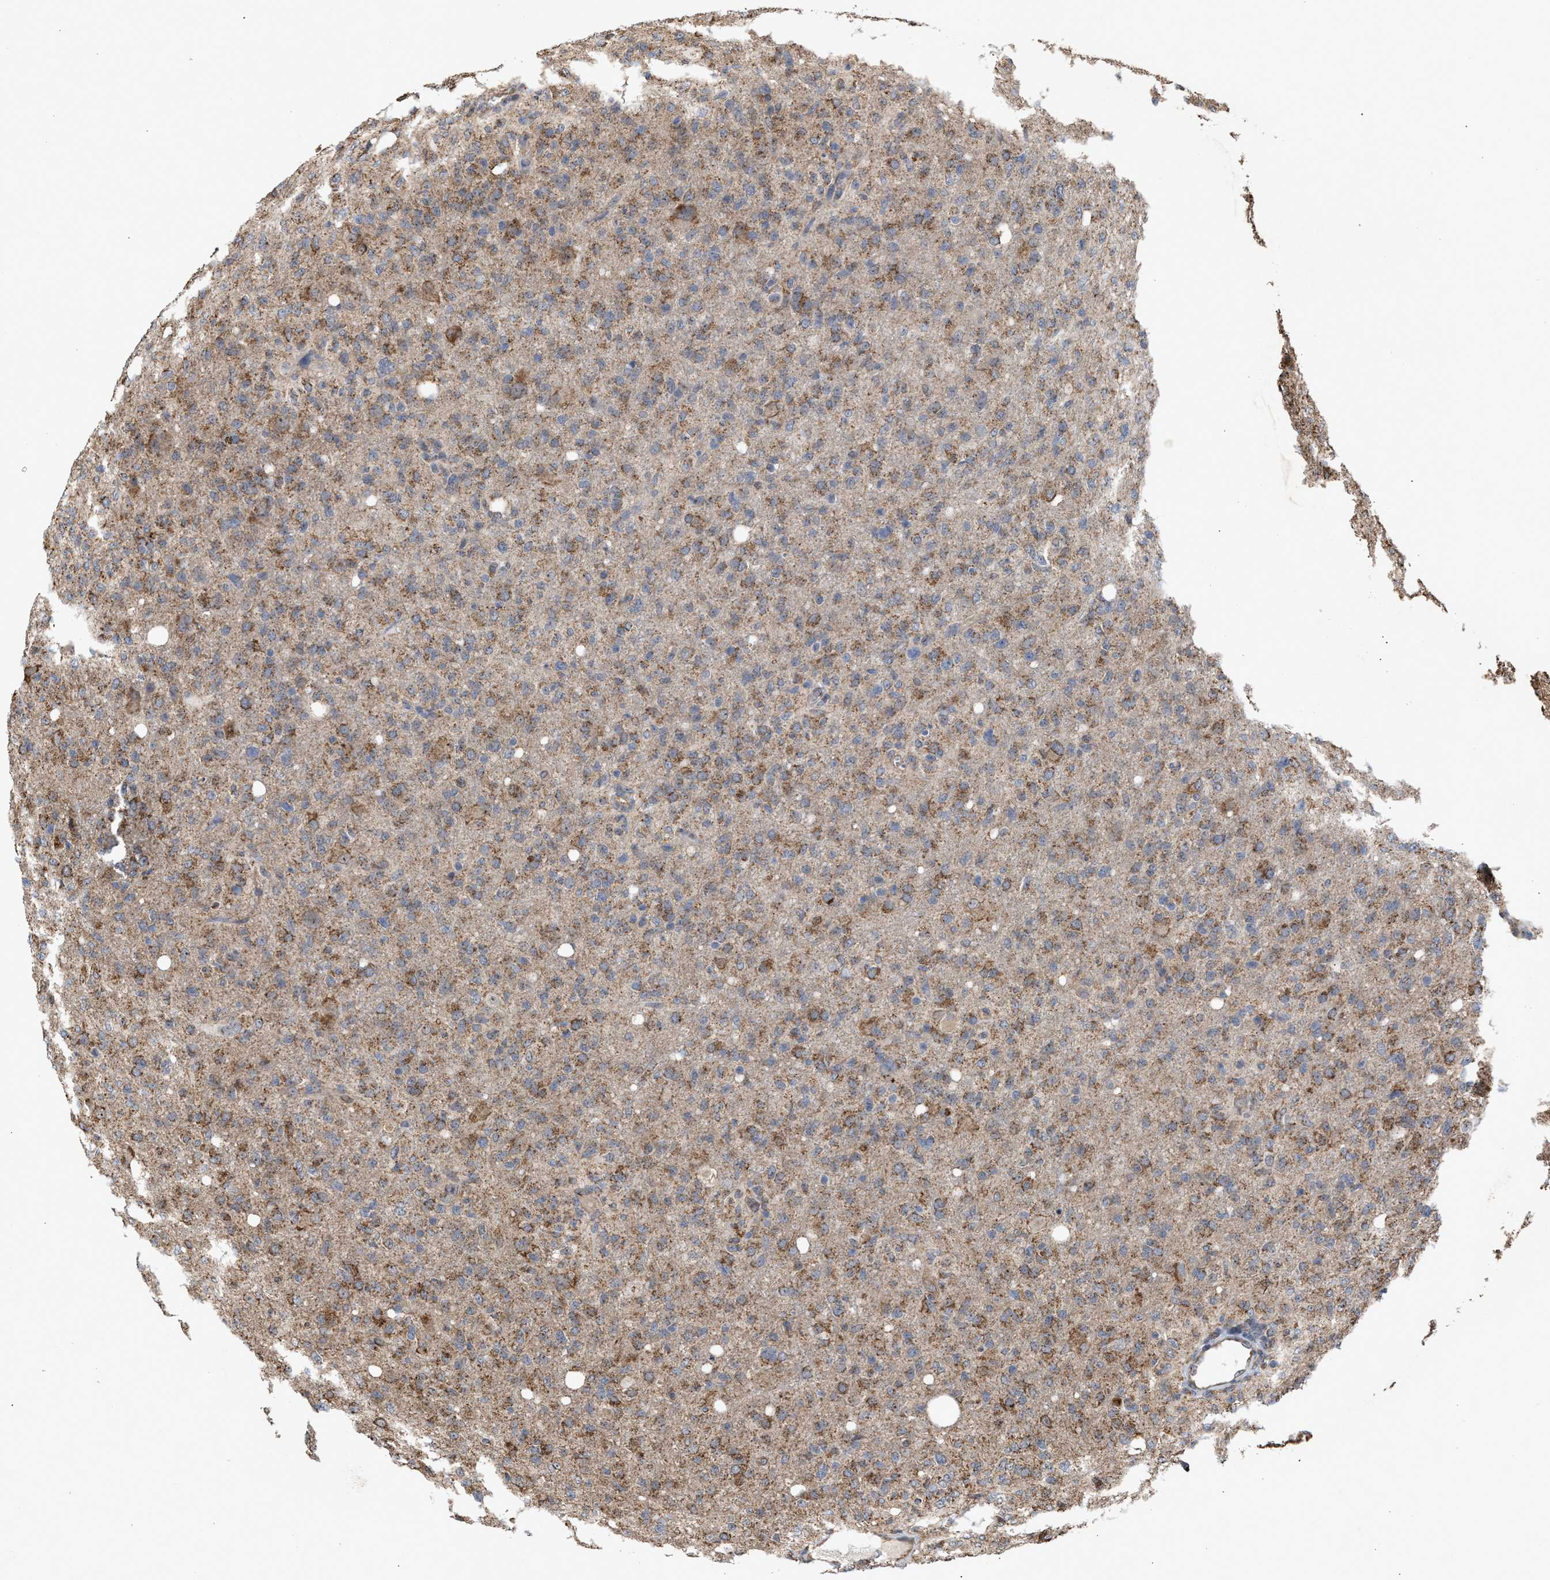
{"staining": {"intensity": "moderate", "quantity": ">75%", "location": "cytoplasmic/membranous"}, "tissue": "glioma", "cell_type": "Tumor cells", "image_type": "cancer", "snomed": [{"axis": "morphology", "description": "Glioma, malignant, High grade"}, {"axis": "topography", "description": "Brain"}], "caption": "Human high-grade glioma (malignant) stained with a protein marker shows moderate staining in tumor cells.", "gene": "EXOSC2", "patient": {"sex": "female", "age": 57}}